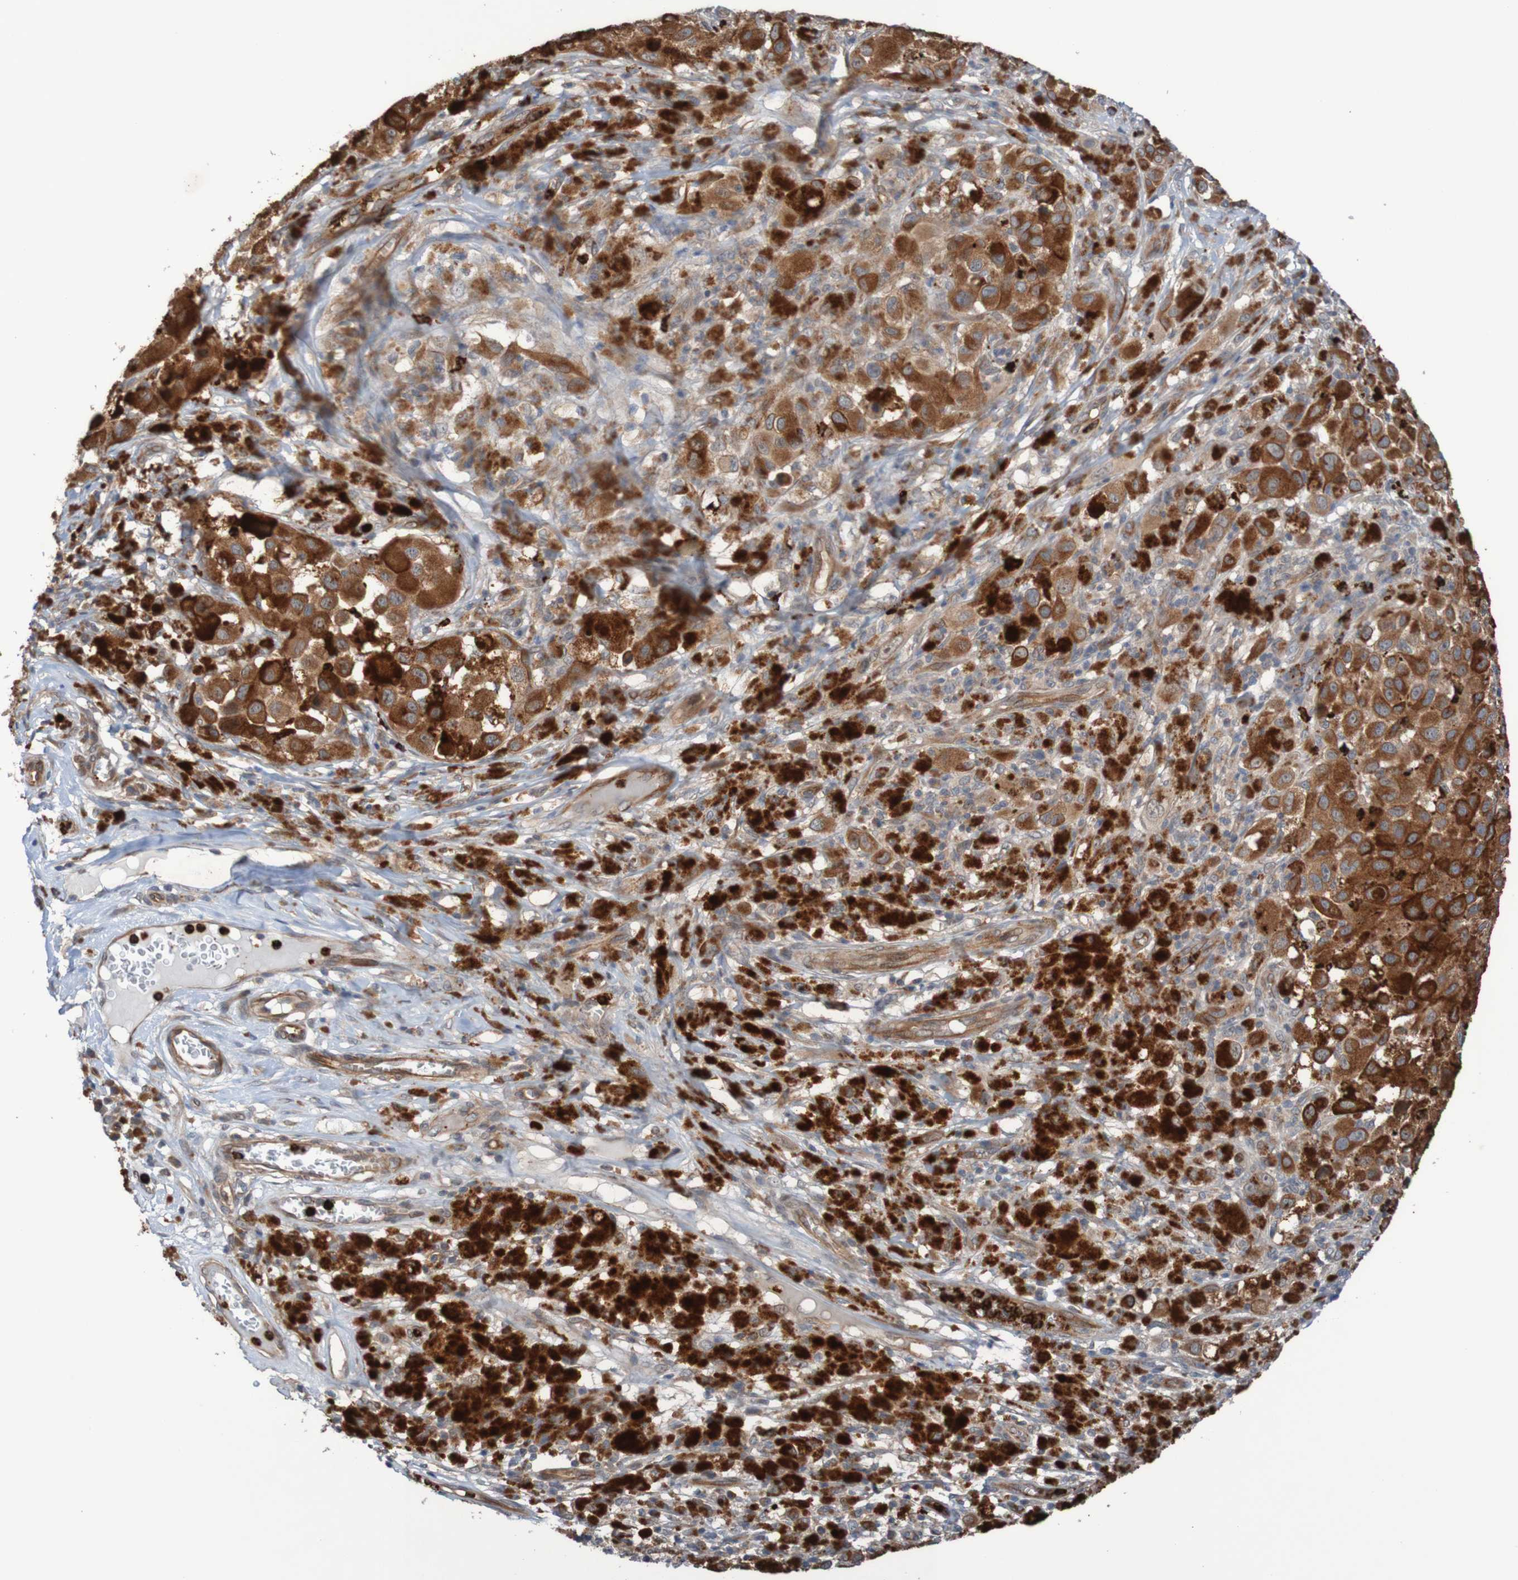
{"staining": {"intensity": "moderate", "quantity": ">75%", "location": "cytoplasmic/membranous"}, "tissue": "melanoma", "cell_type": "Tumor cells", "image_type": "cancer", "snomed": [{"axis": "morphology", "description": "Malignant melanoma, NOS"}, {"axis": "topography", "description": "Skin"}], "caption": "Melanoma was stained to show a protein in brown. There is medium levels of moderate cytoplasmic/membranous positivity in about >75% of tumor cells.", "gene": "ST8SIA6", "patient": {"sex": "male", "age": 96}}